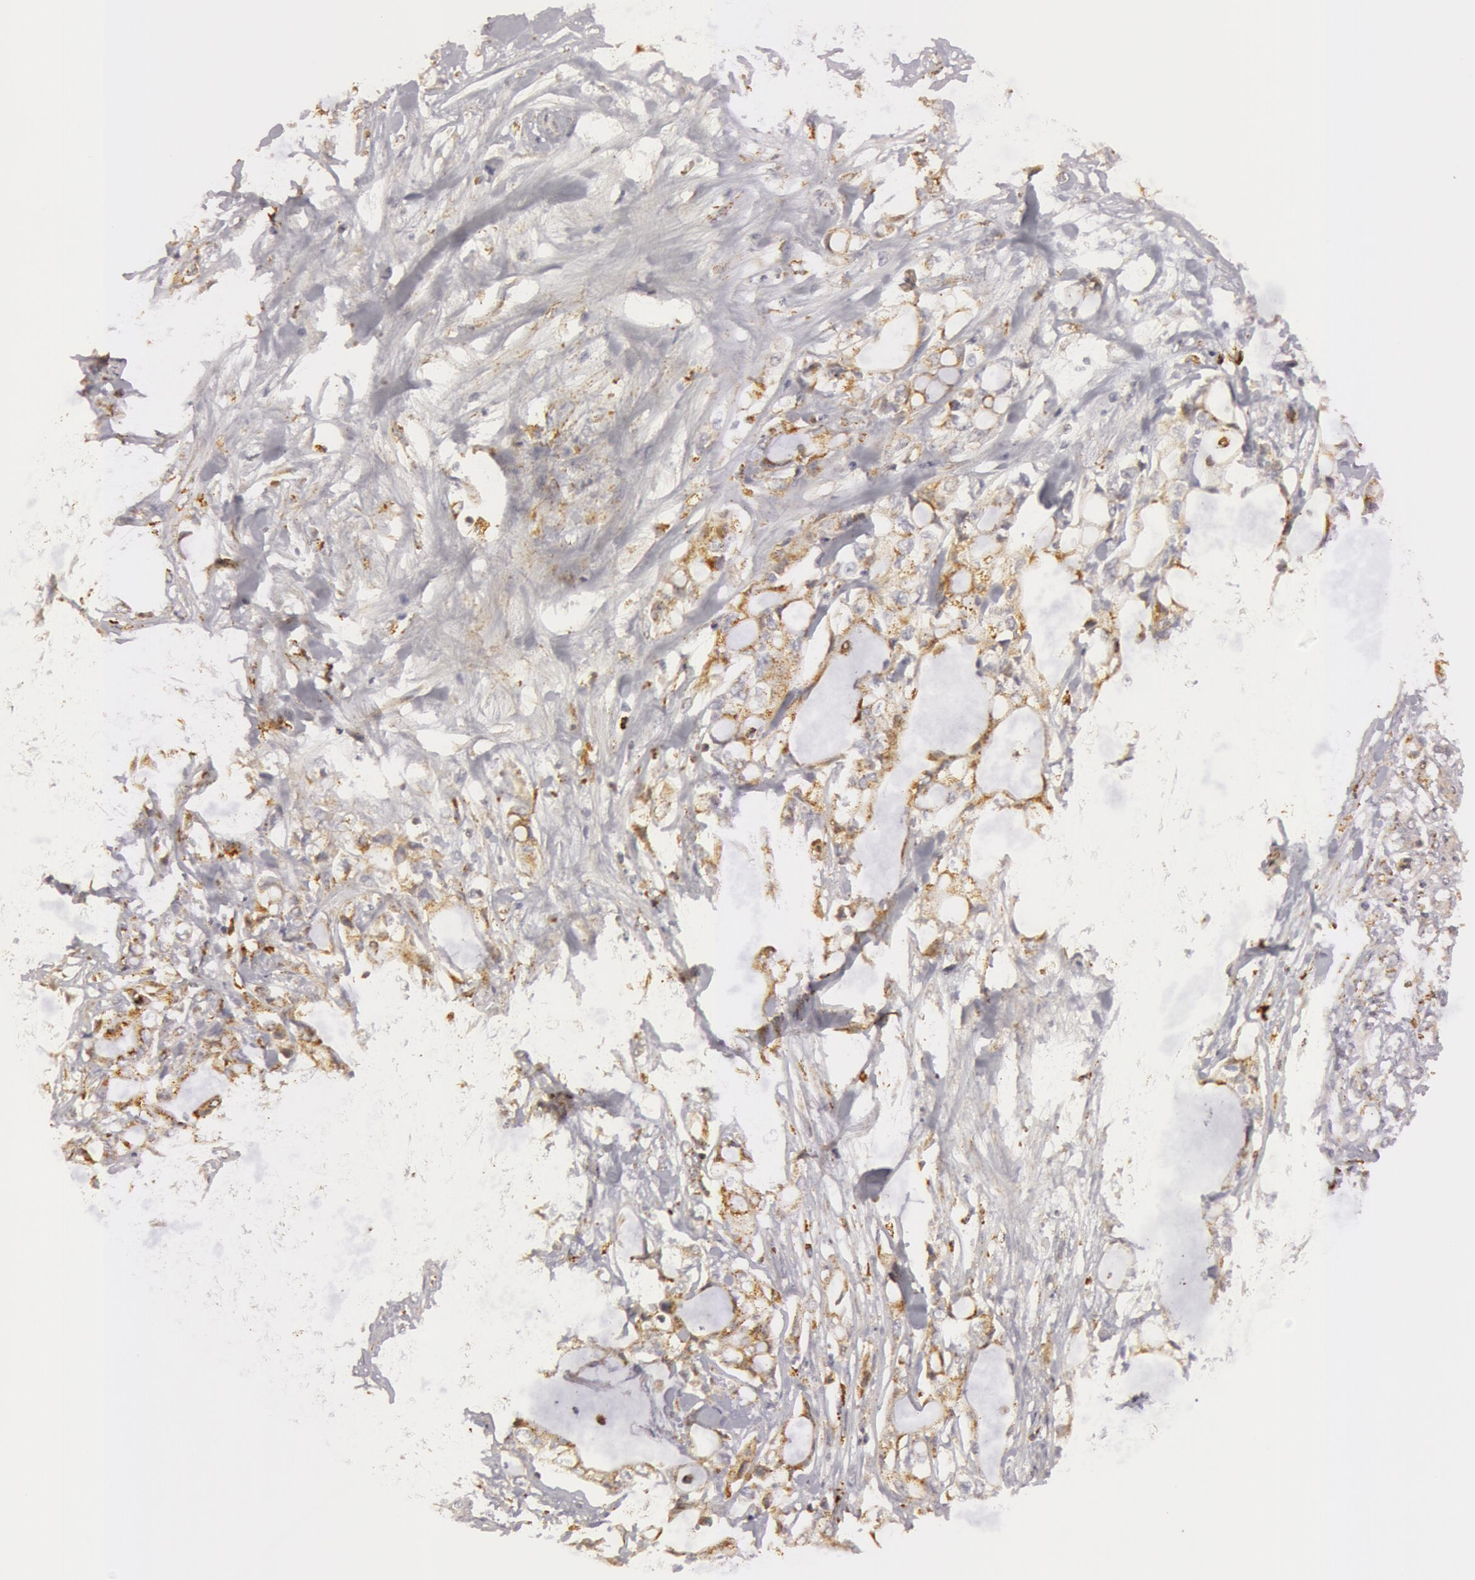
{"staining": {"intensity": "weak", "quantity": ">75%", "location": "cytoplasmic/membranous"}, "tissue": "pancreatic cancer", "cell_type": "Tumor cells", "image_type": "cancer", "snomed": [{"axis": "morphology", "description": "Adenocarcinoma, NOS"}, {"axis": "topography", "description": "Pancreas"}], "caption": "Human pancreatic cancer stained with a protein marker reveals weak staining in tumor cells.", "gene": "C7", "patient": {"sex": "female", "age": 70}}